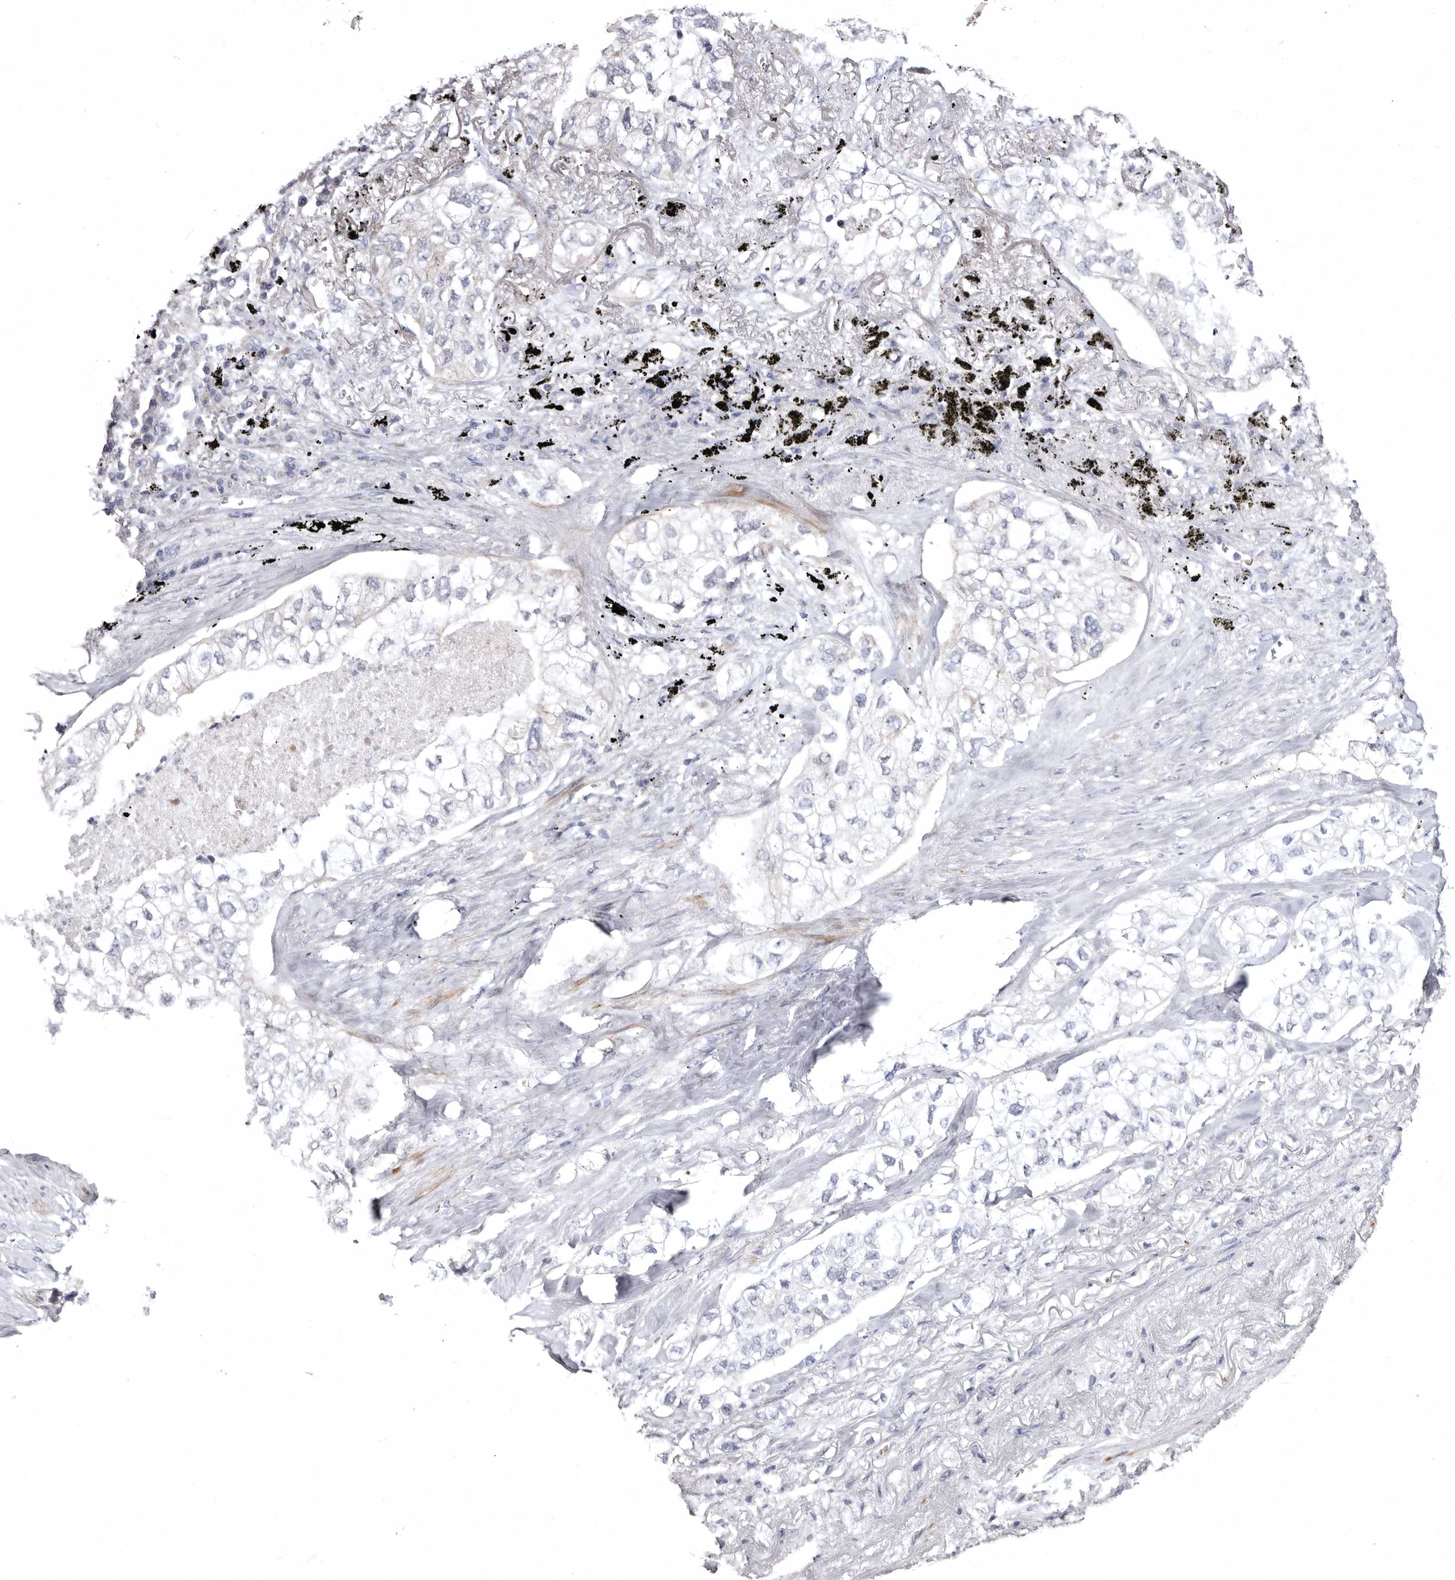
{"staining": {"intensity": "negative", "quantity": "none", "location": "none"}, "tissue": "lung cancer", "cell_type": "Tumor cells", "image_type": "cancer", "snomed": [{"axis": "morphology", "description": "Adenocarcinoma, NOS"}, {"axis": "topography", "description": "Lung"}], "caption": "IHC micrograph of neoplastic tissue: human lung cancer (adenocarcinoma) stained with DAB shows no significant protein positivity in tumor cells.", "gene": "AIDA", "patient": {"sex": "male", "age": 65}}